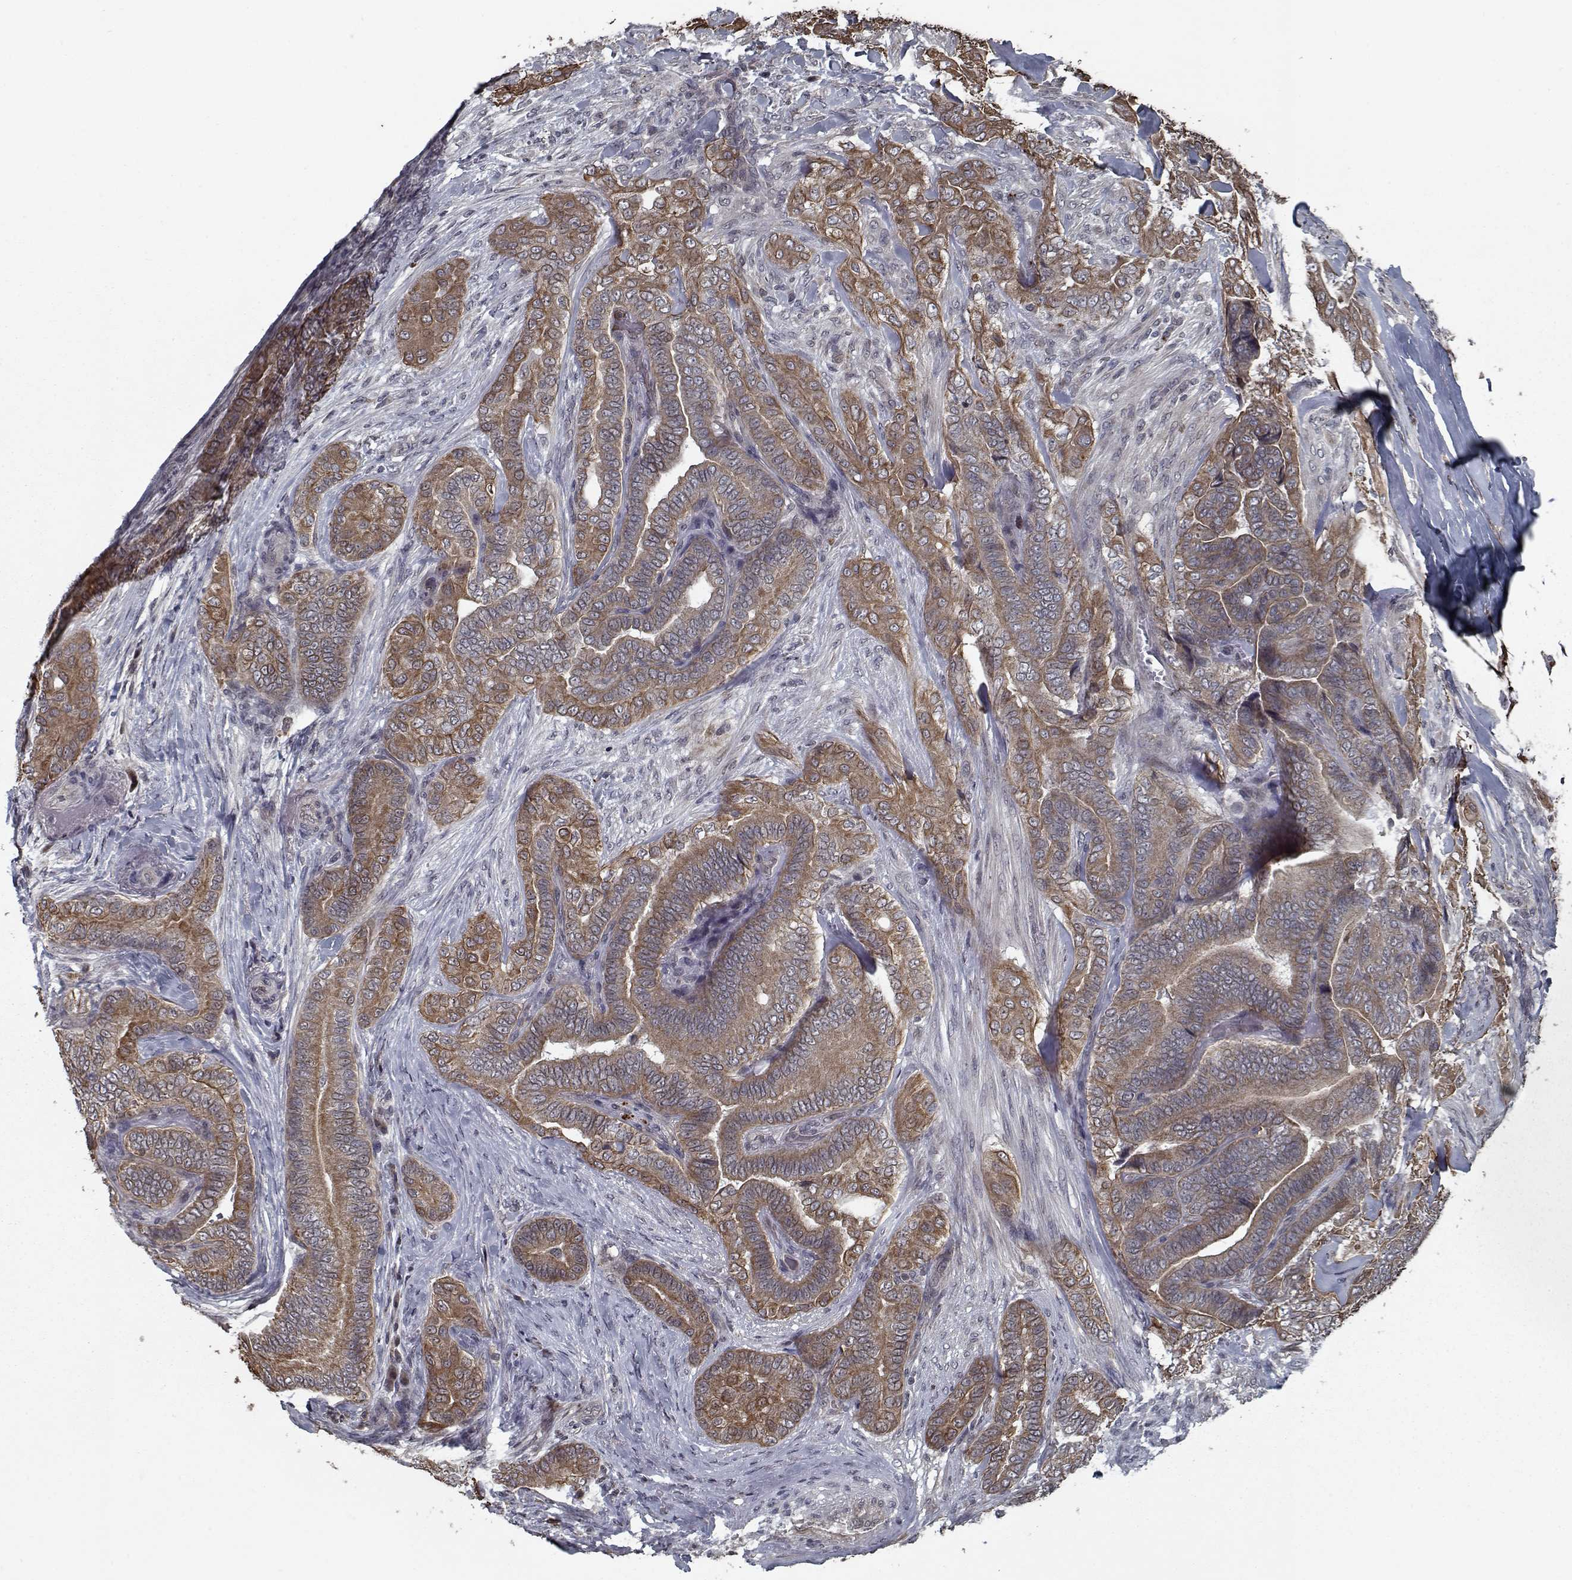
{"staining": {"intensity": "moderate", "quantity": ">75%", "location": "cytoplasmic/membranous"}, "tissue": "thyroid cancer", "cell_type": "Tumor cells", "image_type": "cancer", "snomed": [{"axis": "morphology", "description": "Papillary adenocarcinoma, NOS"}, {"axis": "topography", "description": "Thyroid gland"}], "caption": "This photomicrograph shows IHC staining of thyroid papillary adenocarcinoma, with medium moderate cytoplasmic/membranous expression in approximately >75% of tumor cells.", "gene": "NLK", "patient": {"sex": "male", "age": 61}}